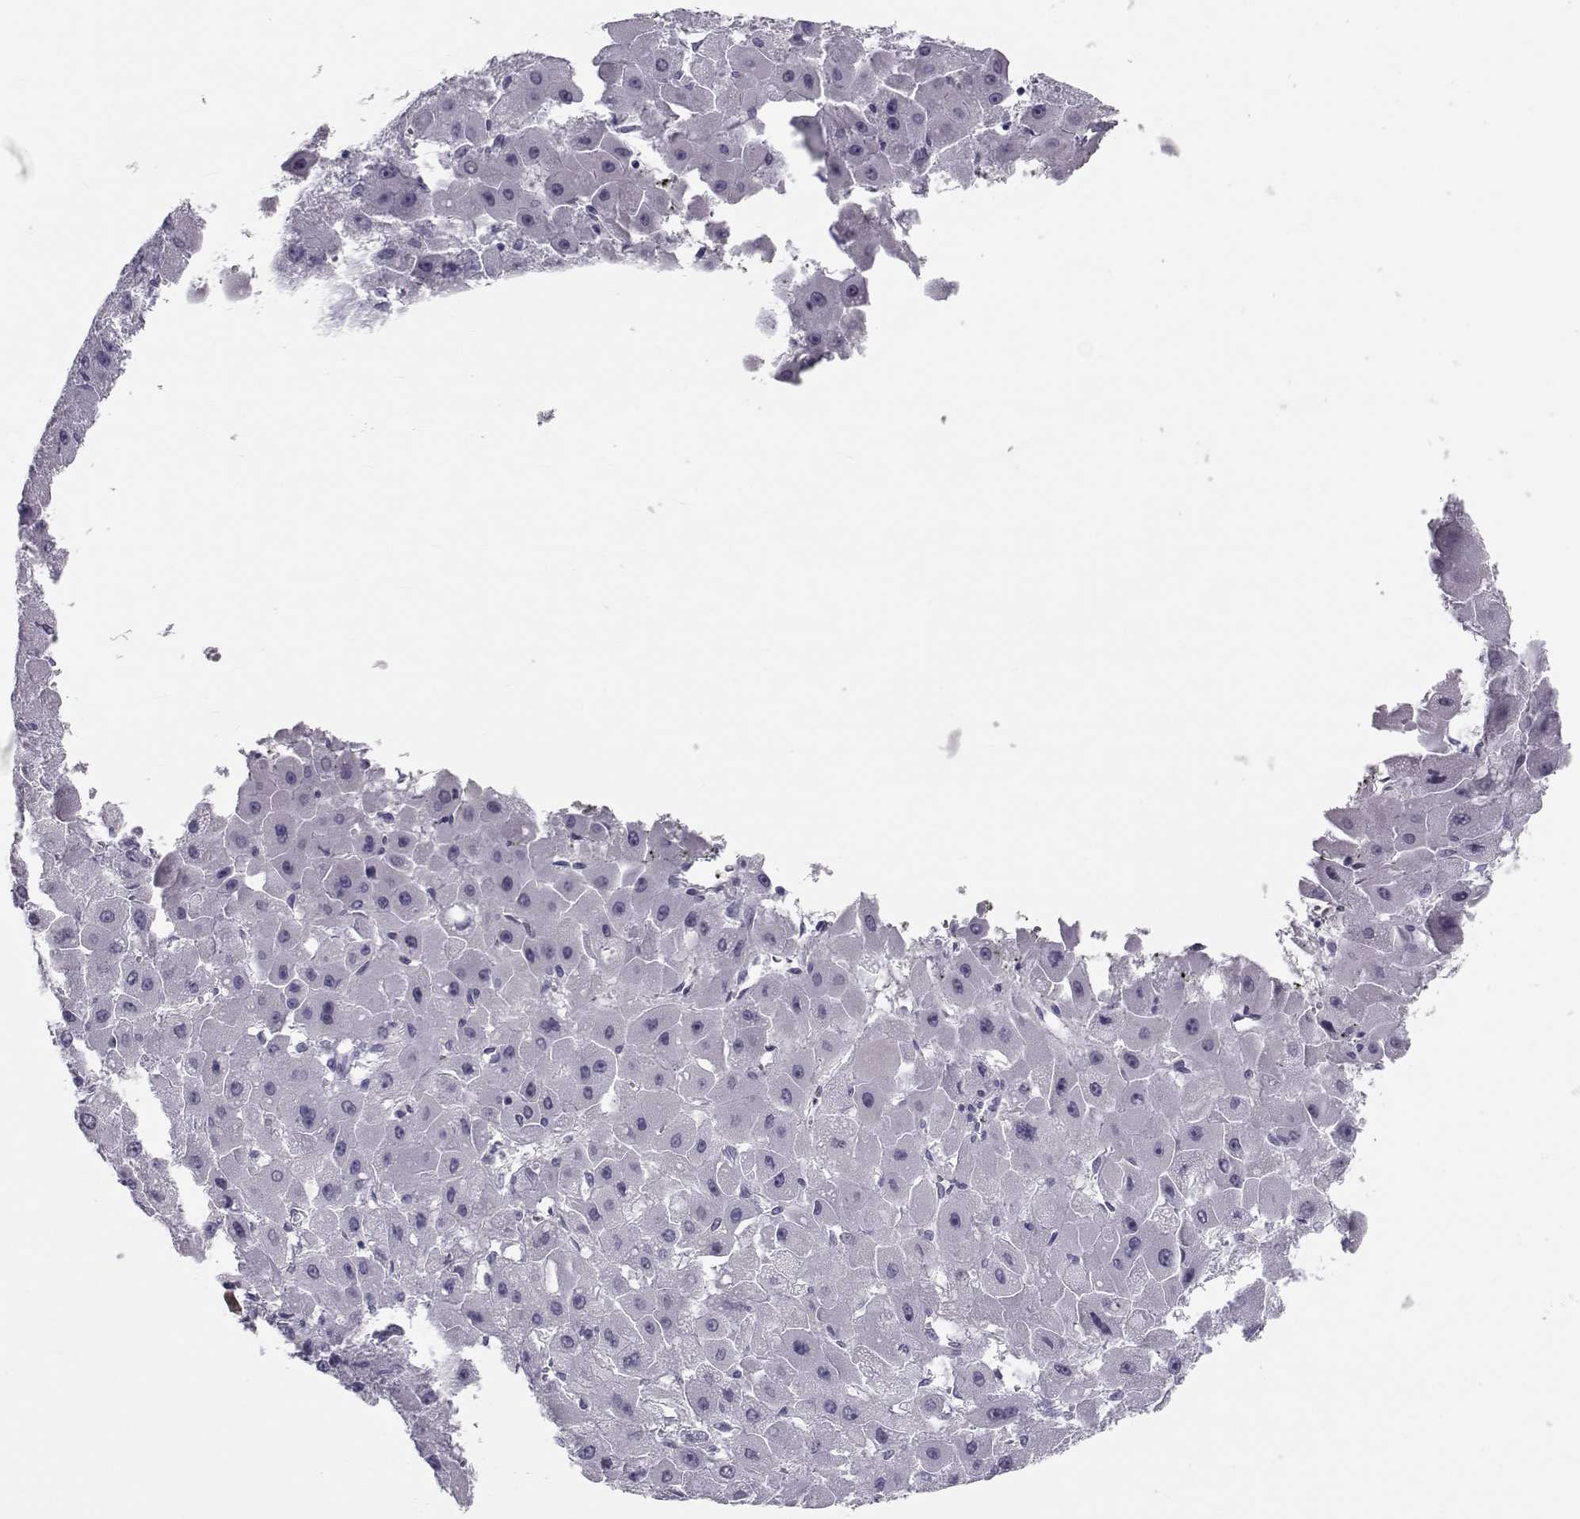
{"staining": {"intensity": "negative", "quantity": "none", "location": "none"}, "tissue": "liver cancer", "cell_type": "Tumor cells", "image_type": "cancer", "snomed": [{"axis": "morphology", "description": "Carcinoma, Hepatocellular, NOS"}, {"axis": "topography", "description": "Liver"}], "caption": "Liver cancer (hepatocellular carcinoma) was stained to show a protein in brown. There is no significant positivity in tumor cells. (DAB immunohistochemistry, high magnification).", "gene": "GARIN3", "patient": {"sex": "female", "age": 25}}